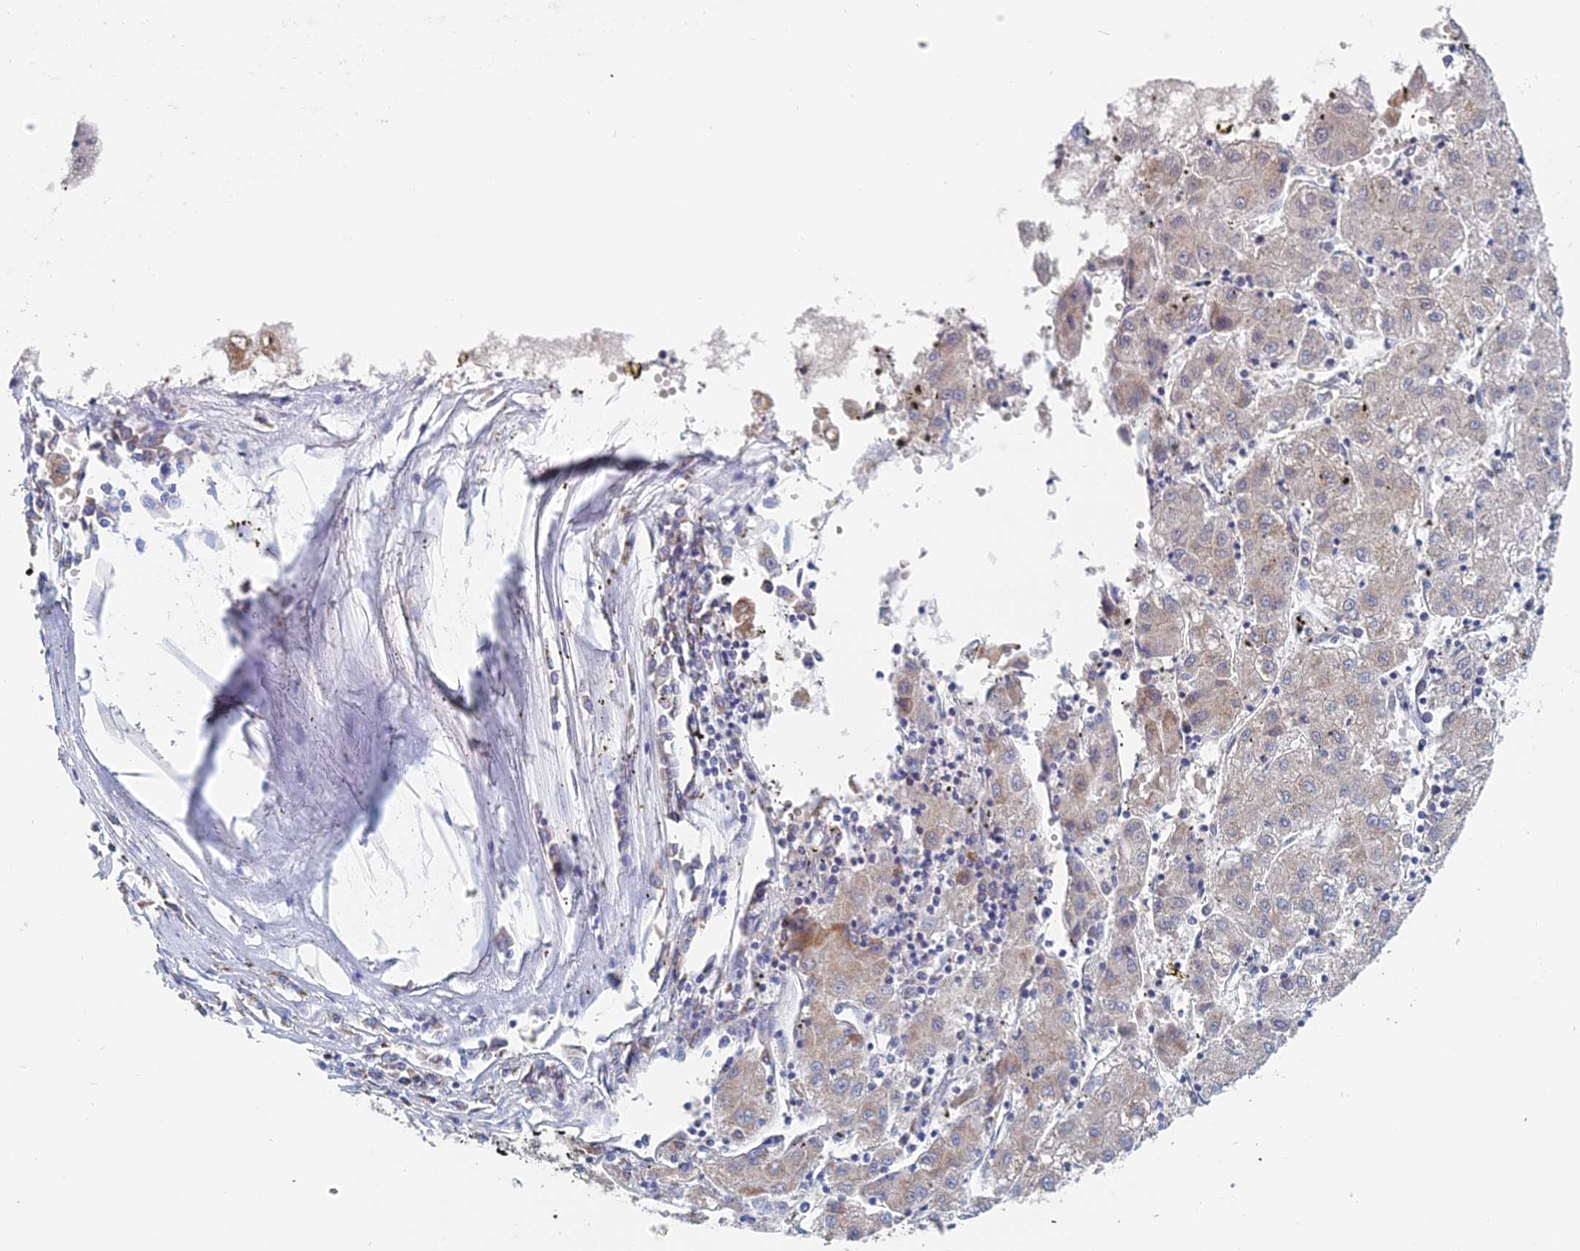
{"staining": {"intensity": "moderate", "quantity": "25%-75%", "location": "cytoplasmic/membranous"}, "tissue": "liver cancer", "cell_type": "Tumor cells", "image_type": "cancer", "snomed": [{"axis": "morphology", "description": "Carcinoma, Hepatocellular, NOS"}, {"axis": "topography", "description": "Liver"}], "caption": "A brown stain shows moderate cytoplasmic/membranous staining of a protein in human liver cancer (hepatocellular carcinoma) tumor cells.", "gene": "CRACR2B", "patient": {"sex": "male", "age": 72}}